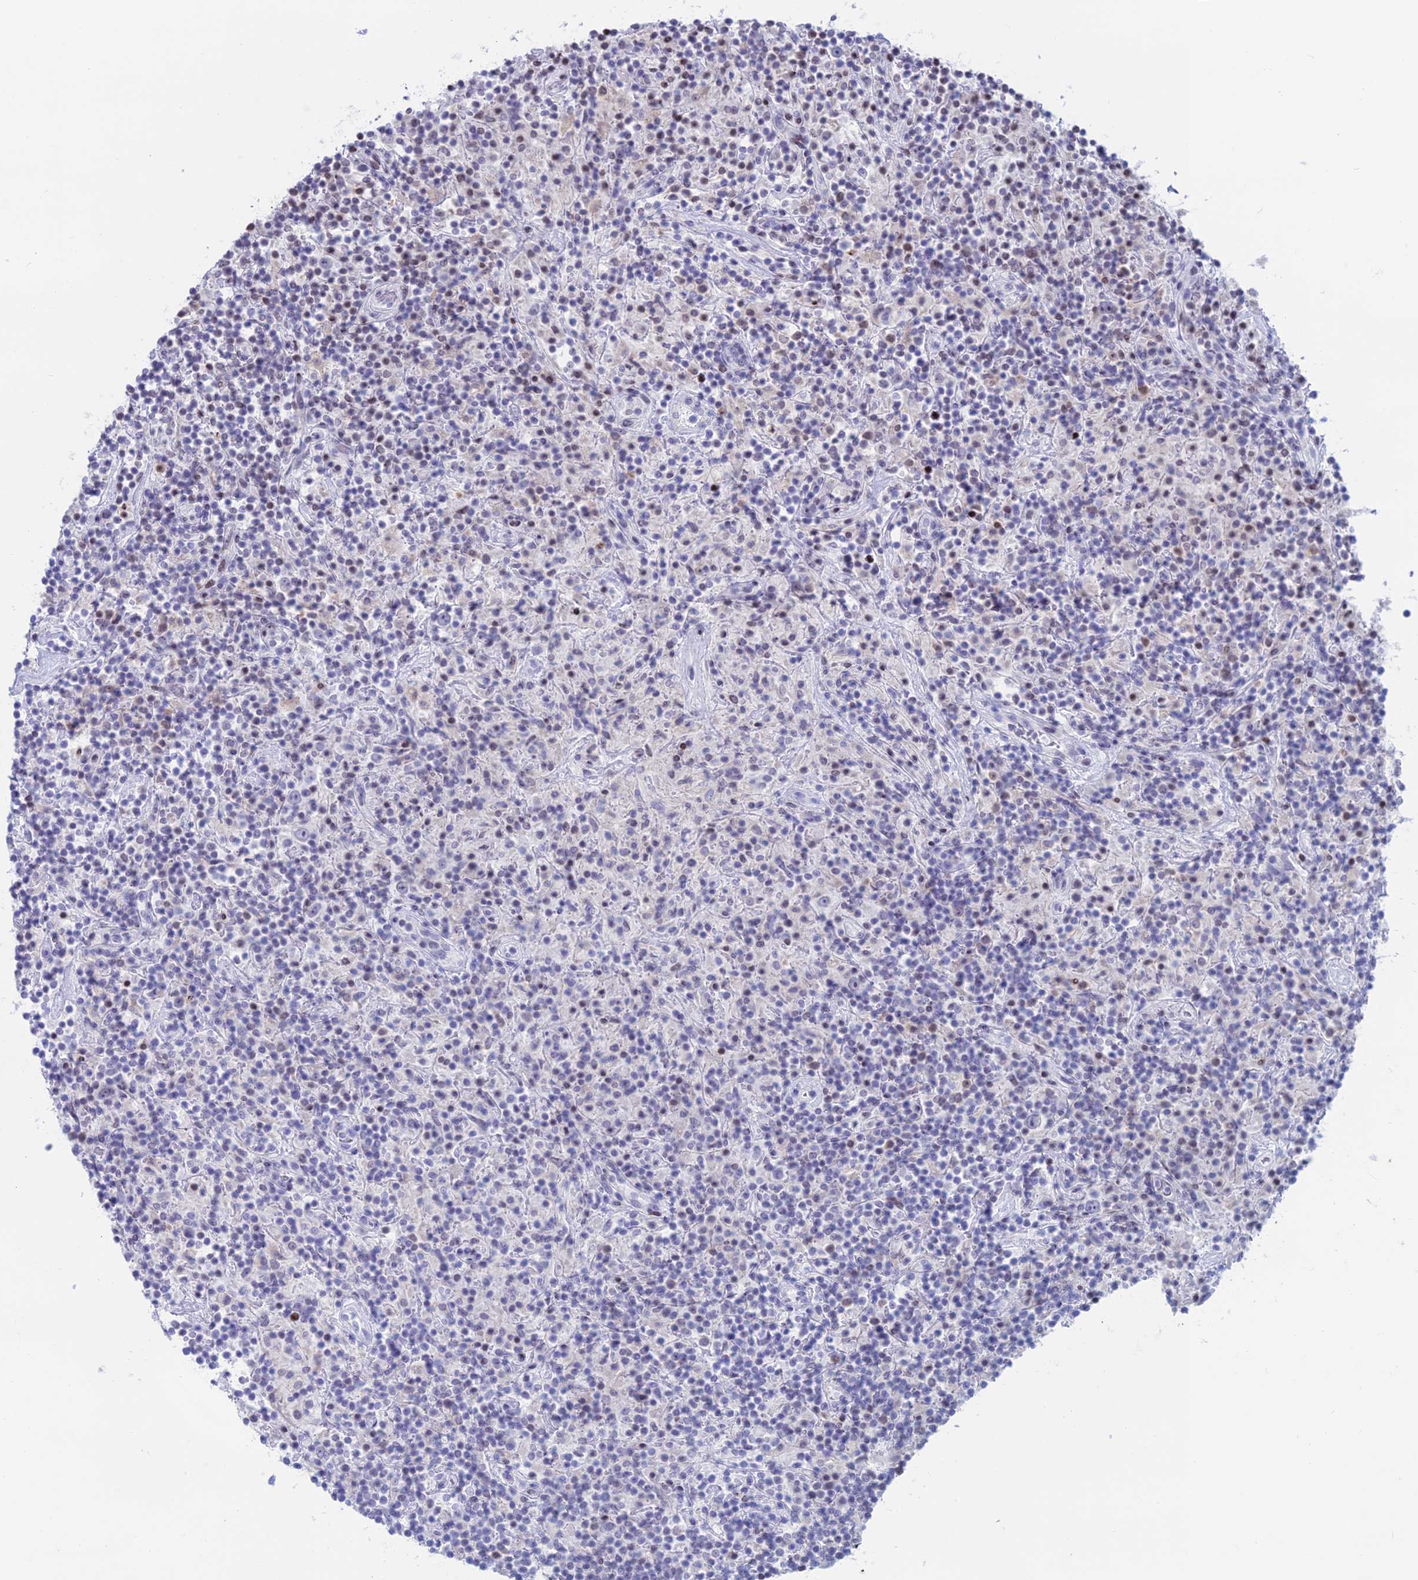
{"staining": {"intensity": "negative", "quantity": "none", "location": "none"}, "tissue": "lymphoma", "cell_type": "Tumor cells", "image_type": "cancer", "snomed": [{"axis": "morphology", "description": "Hodgkin's disease, NOS"}, {"axis": "topography", "description": "Lymph node"}], "caption": "DAB (3,3'-diaminobenzidine) immunohistochemical staining of lymphoma exhibits no significant expression in tumor cells. The staining was performed using DAB to visualize the protein expression in brown, while the nuclei were stained in blue with hematoxylin (Magnification: 20x).", "gene": "CERS6", "patient": {"sex": "male", "age": 70}}